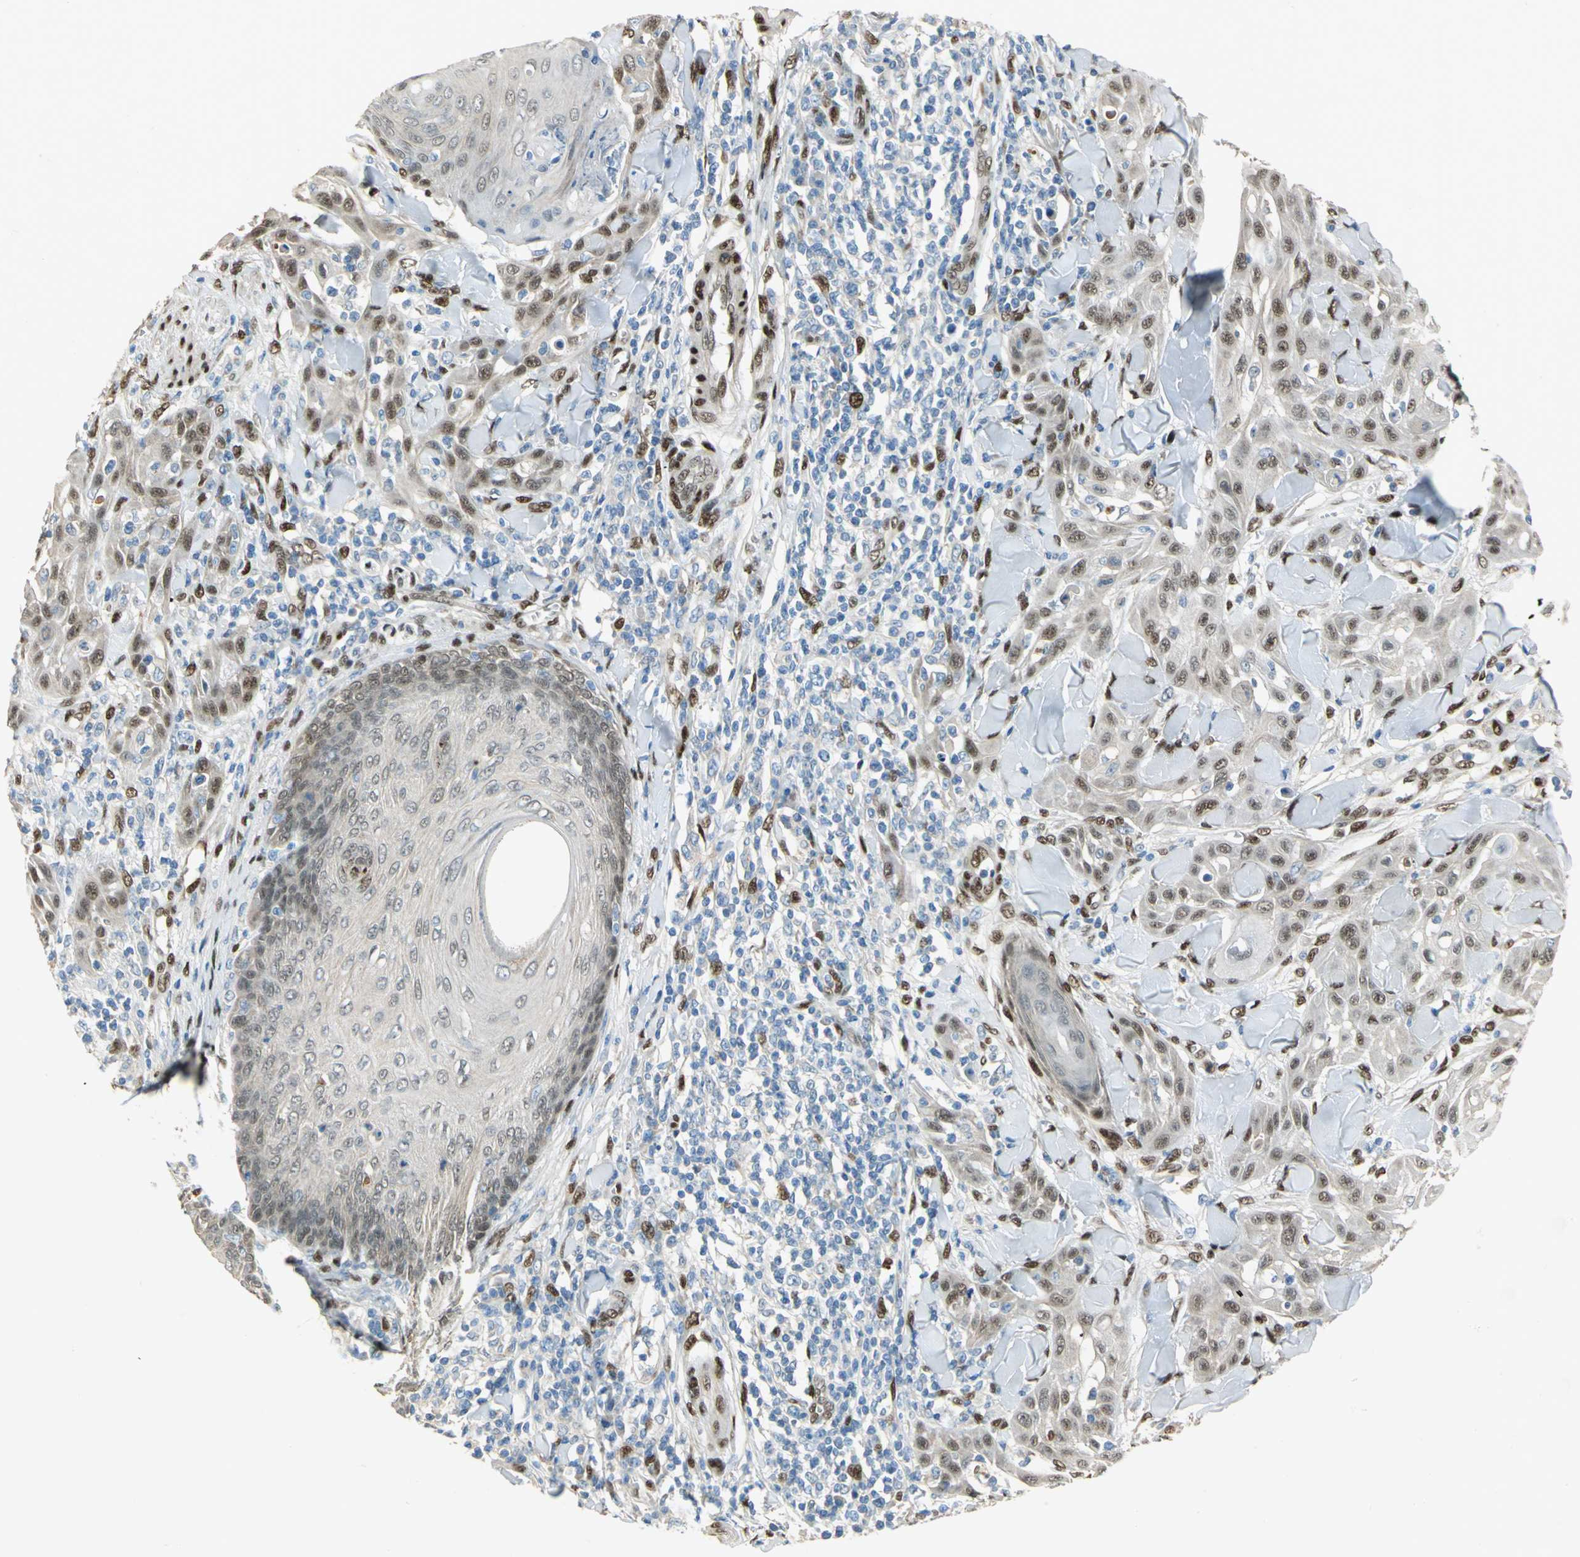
{"staining": {"intensity": "moderate", "quantity": ">75%", "location": "cytoplasmic/membranous,nuclear"}, "tissue": "skin cancer", "cell_type": "Tumor cells", "image_type": "cancer", "snomed": [{"axis": "morphology", "description": "Squamous cell carcinoma, NOS"}, {"axis": "topography", "description": "Skin"}], "caption": "Skin squamous cell carcinoma stained for a protein (brown) displays moderate cytoplasmic/membranous and nuclear positive staining in approximately >75% of tumor cells.", "gene": "RBFOX2", "patient": {"sex": "male", "age": 24}}